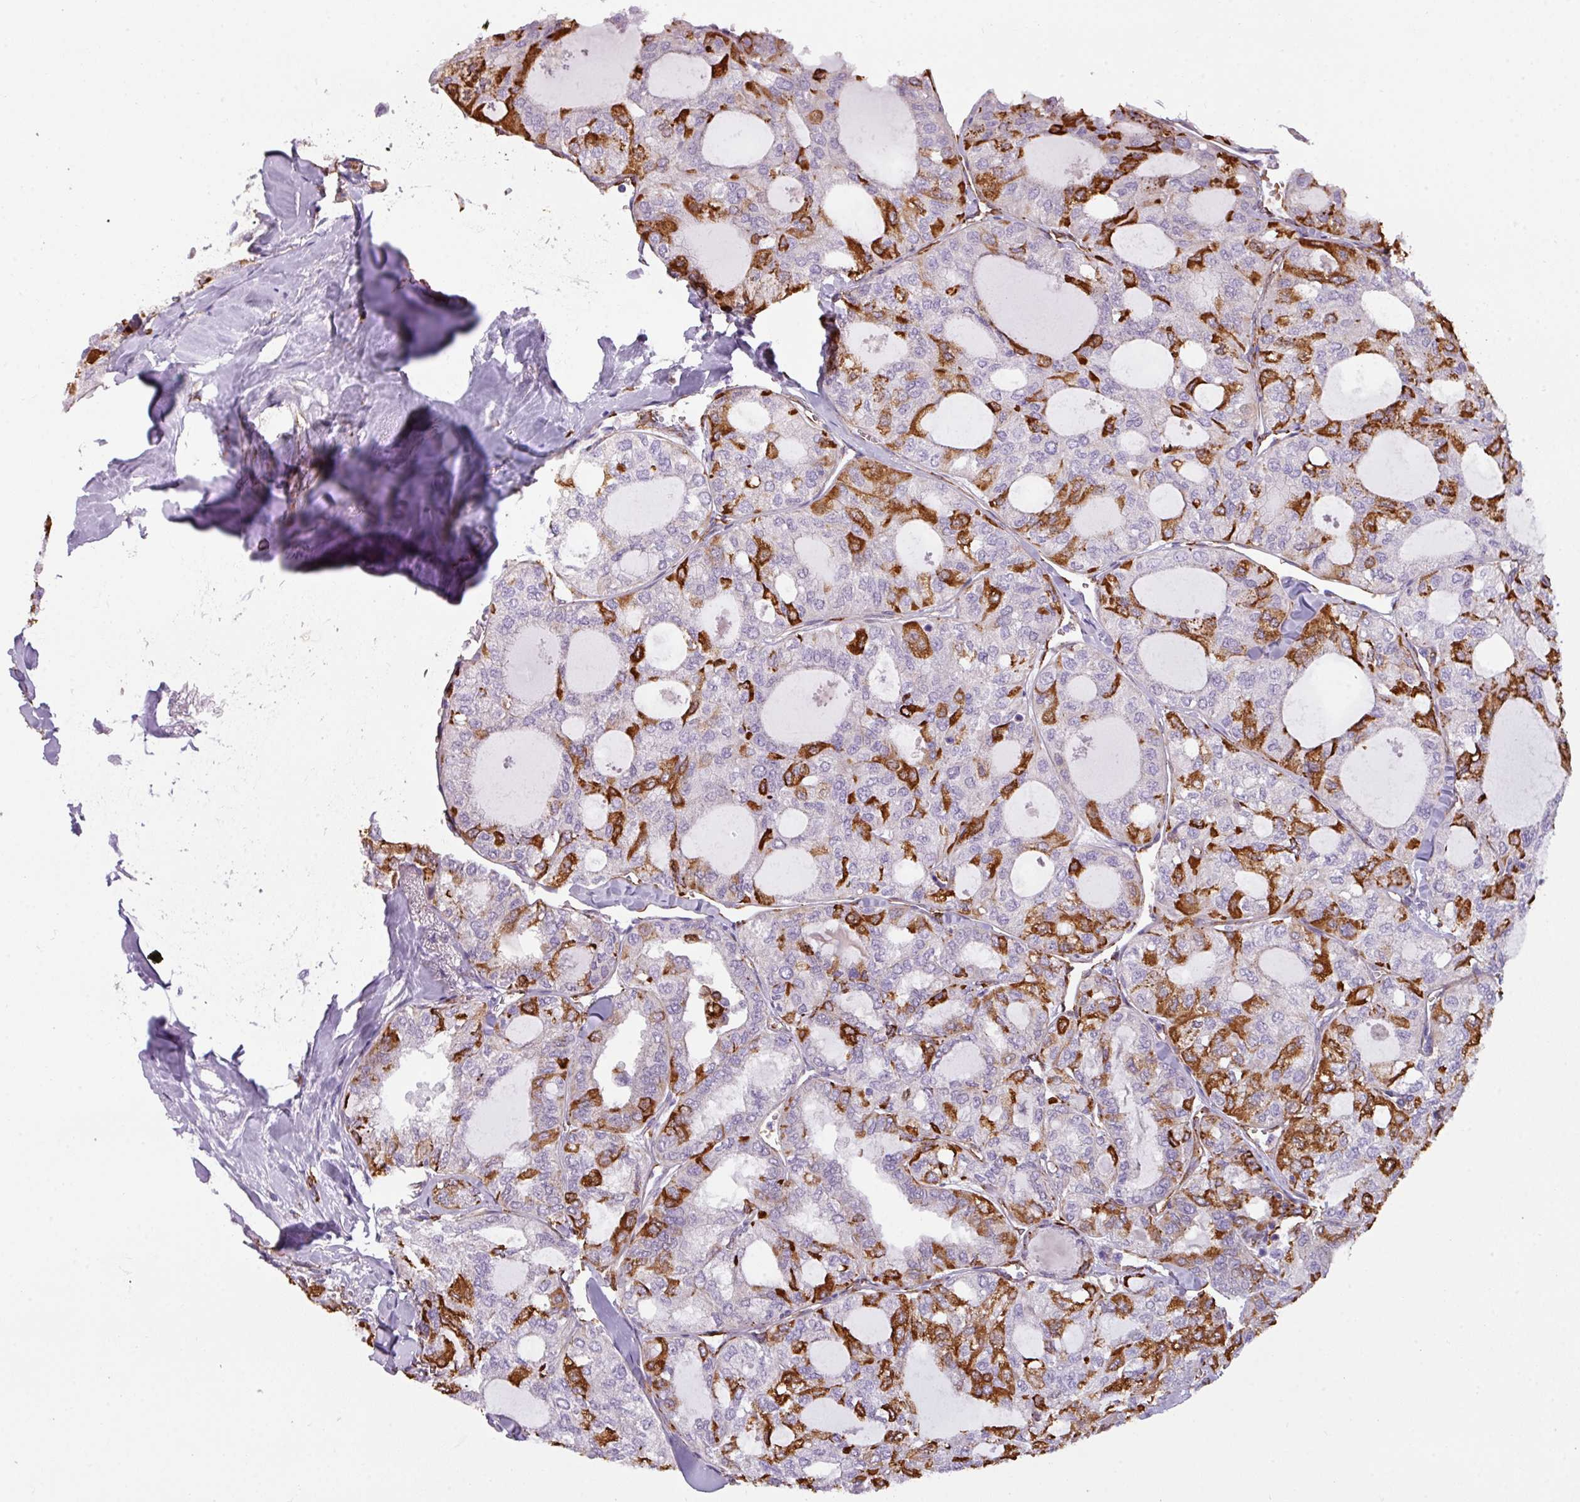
{"staining": {"intensity": "strong", "quantity": "25%-75%", "location": "cytoplasmic/membranous"}, "tissue": "thyroid cancer", "cell_type": "Tumor cells", "image_type": "cancer", "snomed": [{"axis": "morphology", "description": "Follicular adenoma carcinoma, NOS"}, {"axis": "topography", "description": "Thyroid gland"}], "caption": "This photomicrograph displays IHC staining of human thyroid cancer (follicular adenoma carcinoma), with high strong cytoplasmic/membranous staining in approximately 25%-75% of tumor cells.", "gene": "BUD23", "patient": {"sex": "male", "age": 75}}